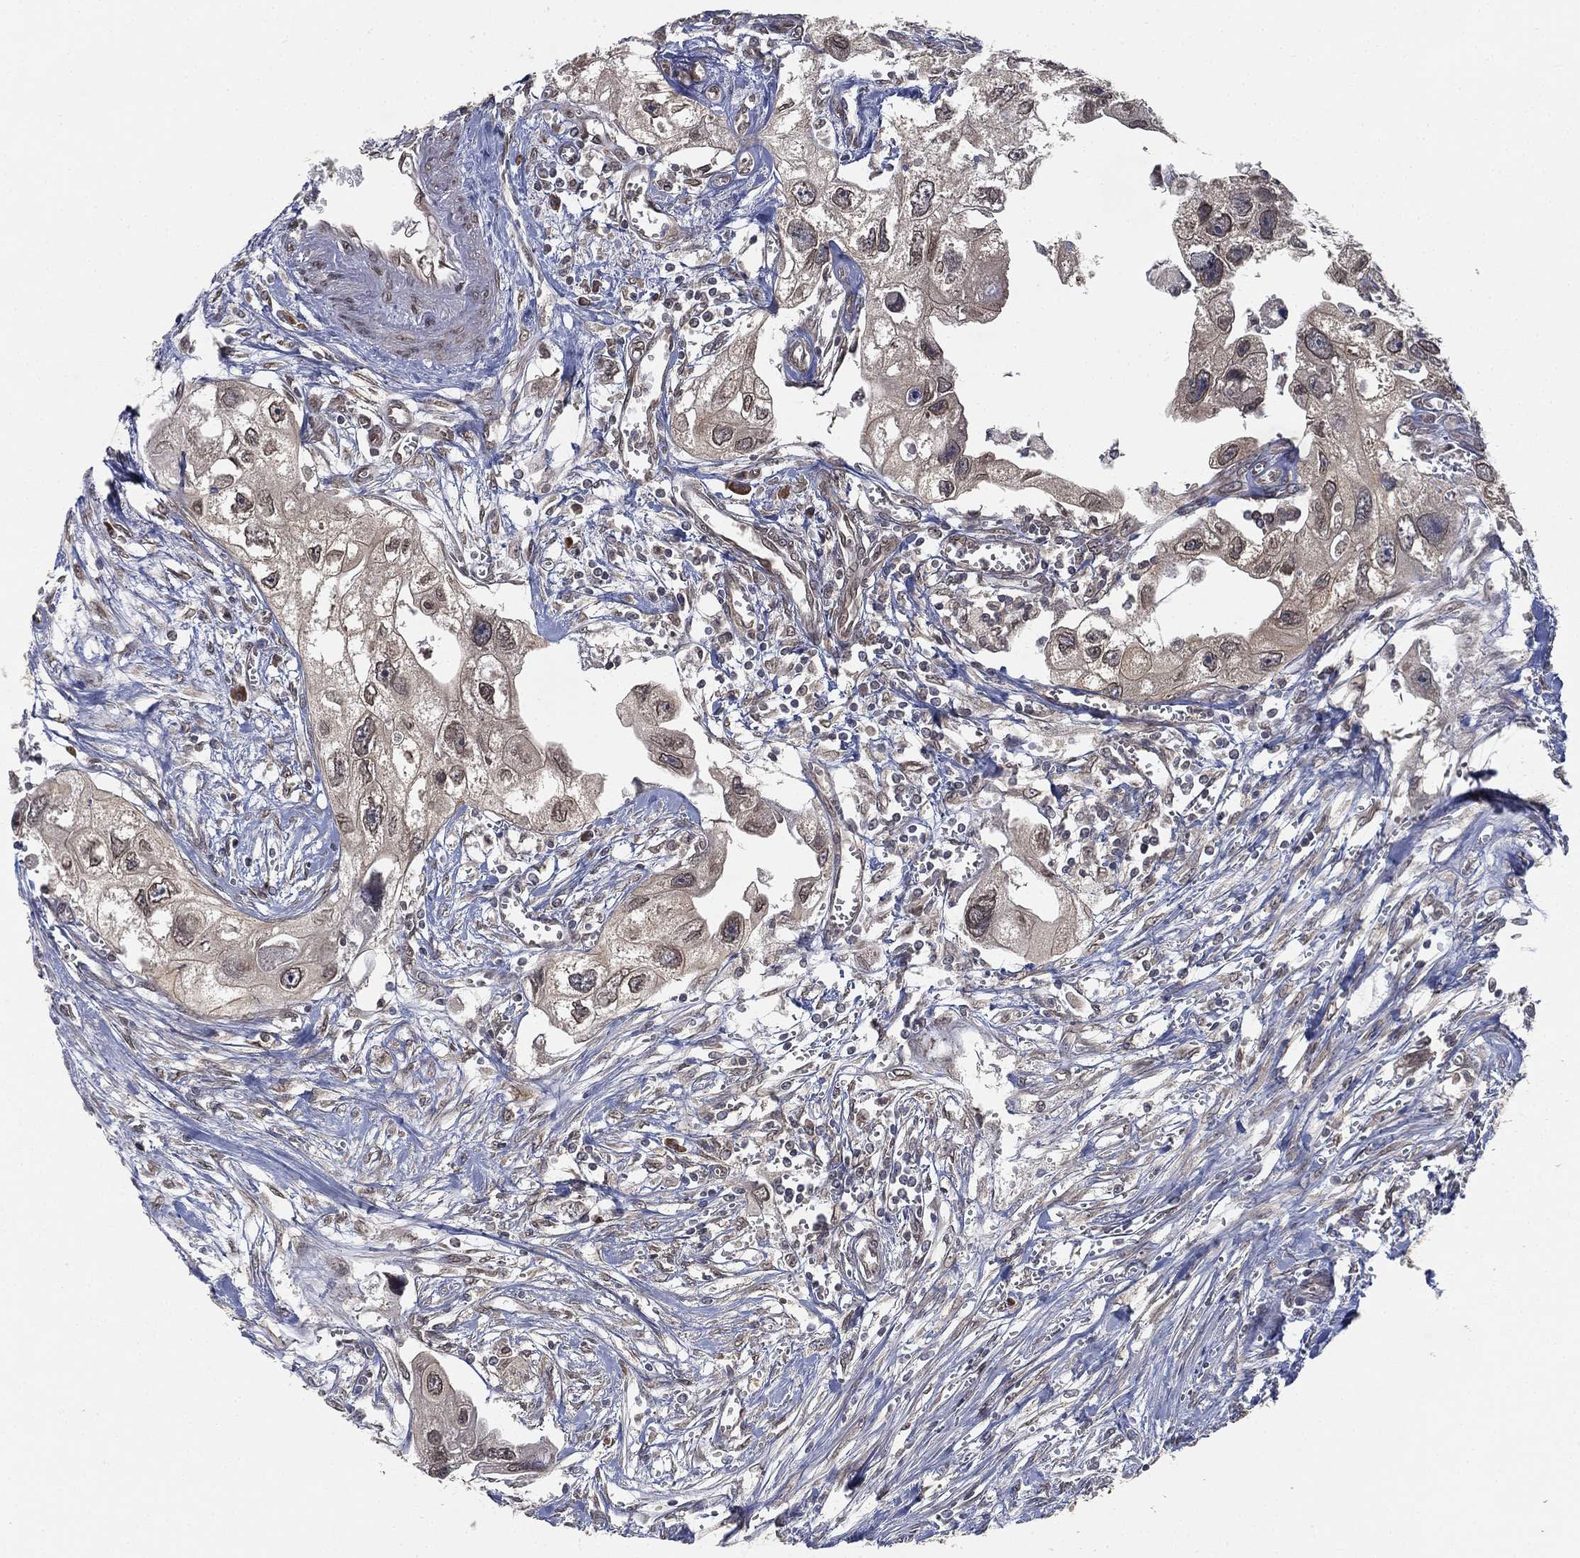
{"staining": {"intensity": "negative", "quantity": "none", "location": "none"}, "tissue": "urothelial cancer", "cell_type": "Tumor cells", "image_type": "cancer", "snomed": [{"axis": "morphology", "description": "Urothelial carcinoma, High grade"}, {"axis": "topography", "description": "Urinary bladder"}], "caption": "Tumor cells are negative for protein expression in human high-grade urothelial carcinoma.", "gene": "UBA5", "patient": {"sex": "male", "age": 59}}